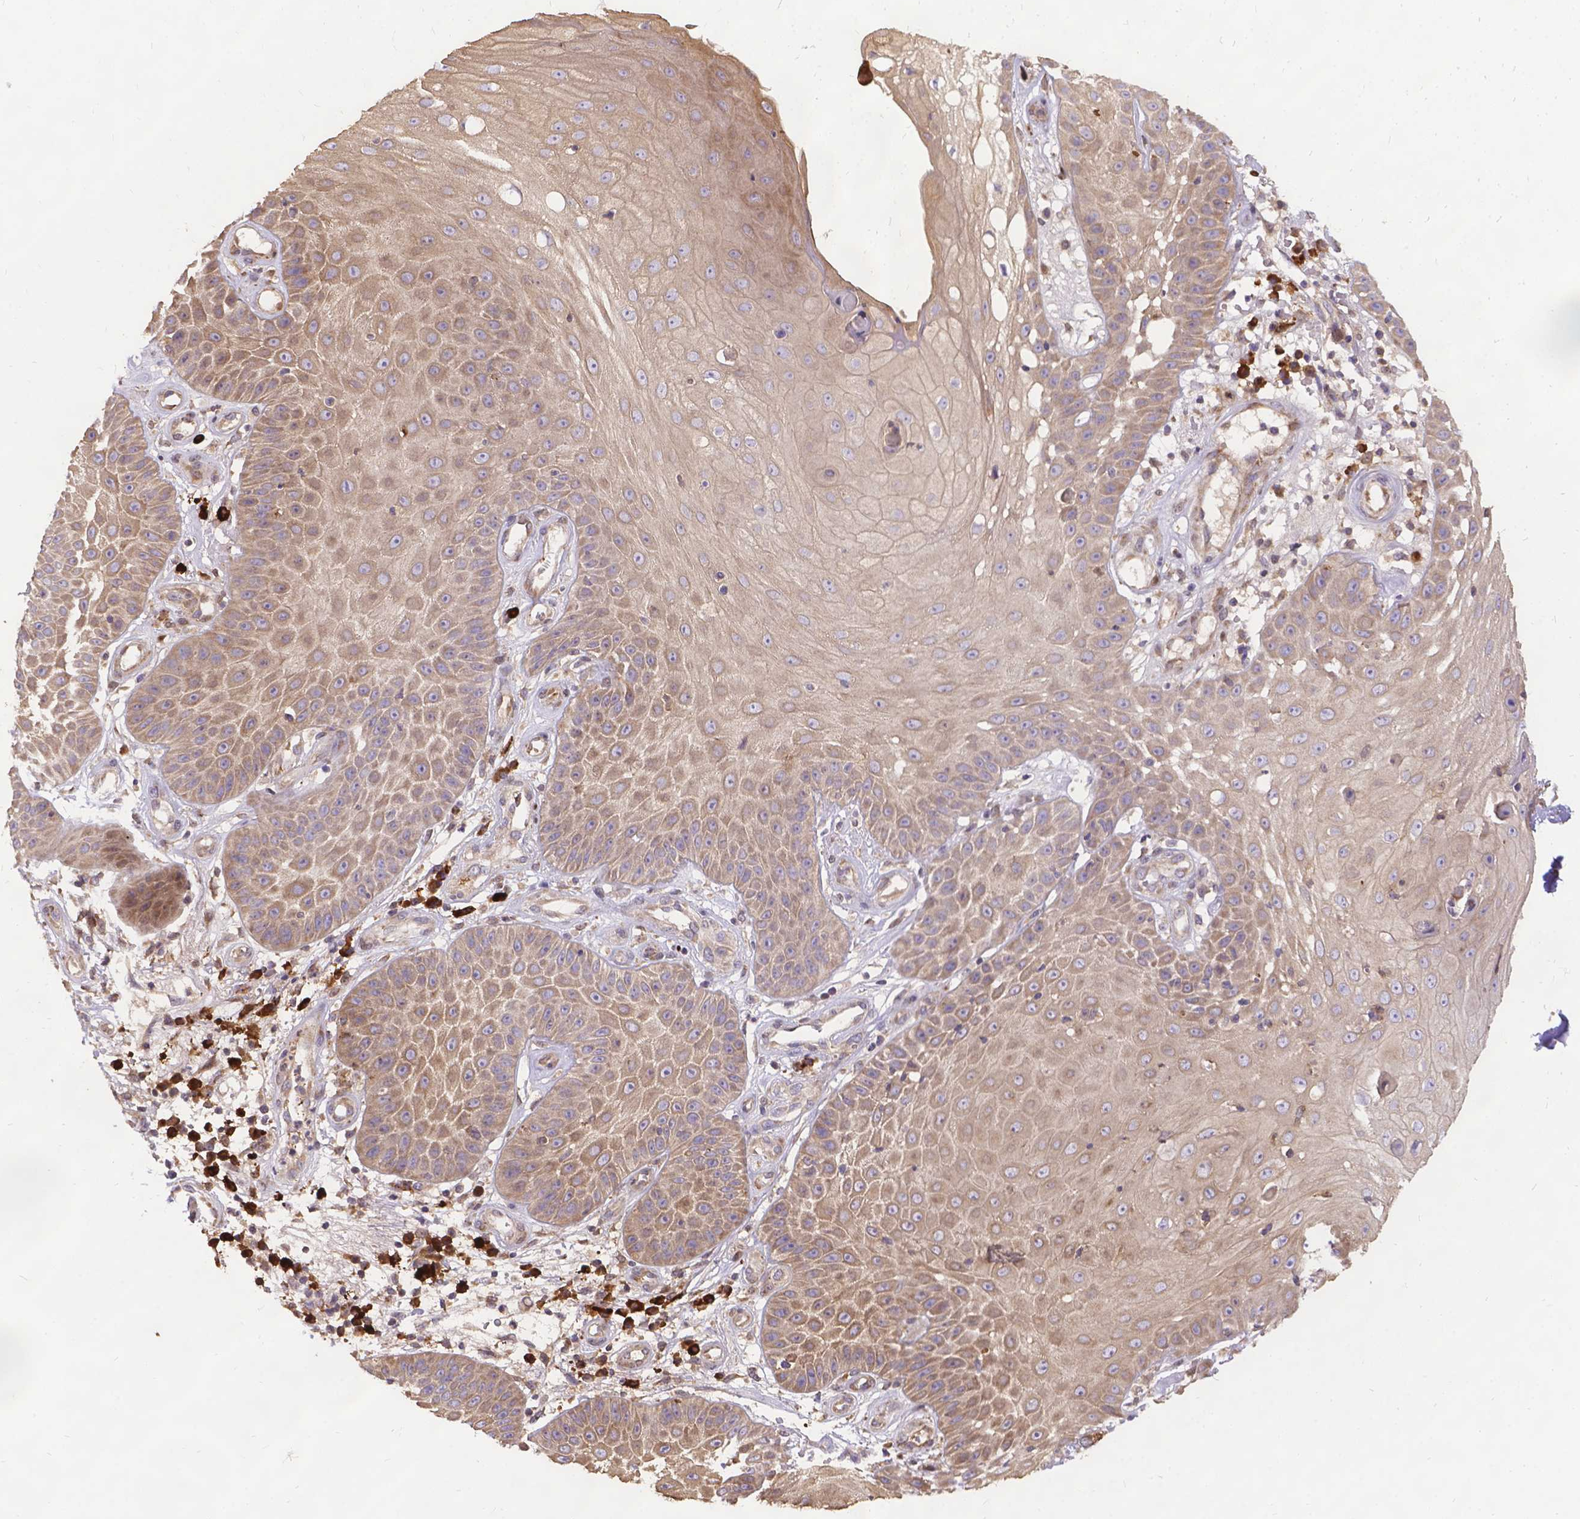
{"staining": {"intensity": "weak", "quantity": ">75%", "location": "cytoplasmic/membranous"}, "tissue": "skin cancer", "cell_type": "Tumor cells", "image_type": "cancer", "snomed": [{"axis": "morphology", "description": "Squamous cell carcinoma, NOS"}, {"axis": "topography", "description": "Skin"}], "caption": "Squamous cell carcinoma (skin) was stained to show a protein in brown. There is low levels of weak cytoplasmic/membranous positivity in about >75% of tumor cells.", "gene": "DENND6A", "patient": {"sex": "male", "age": 70}}